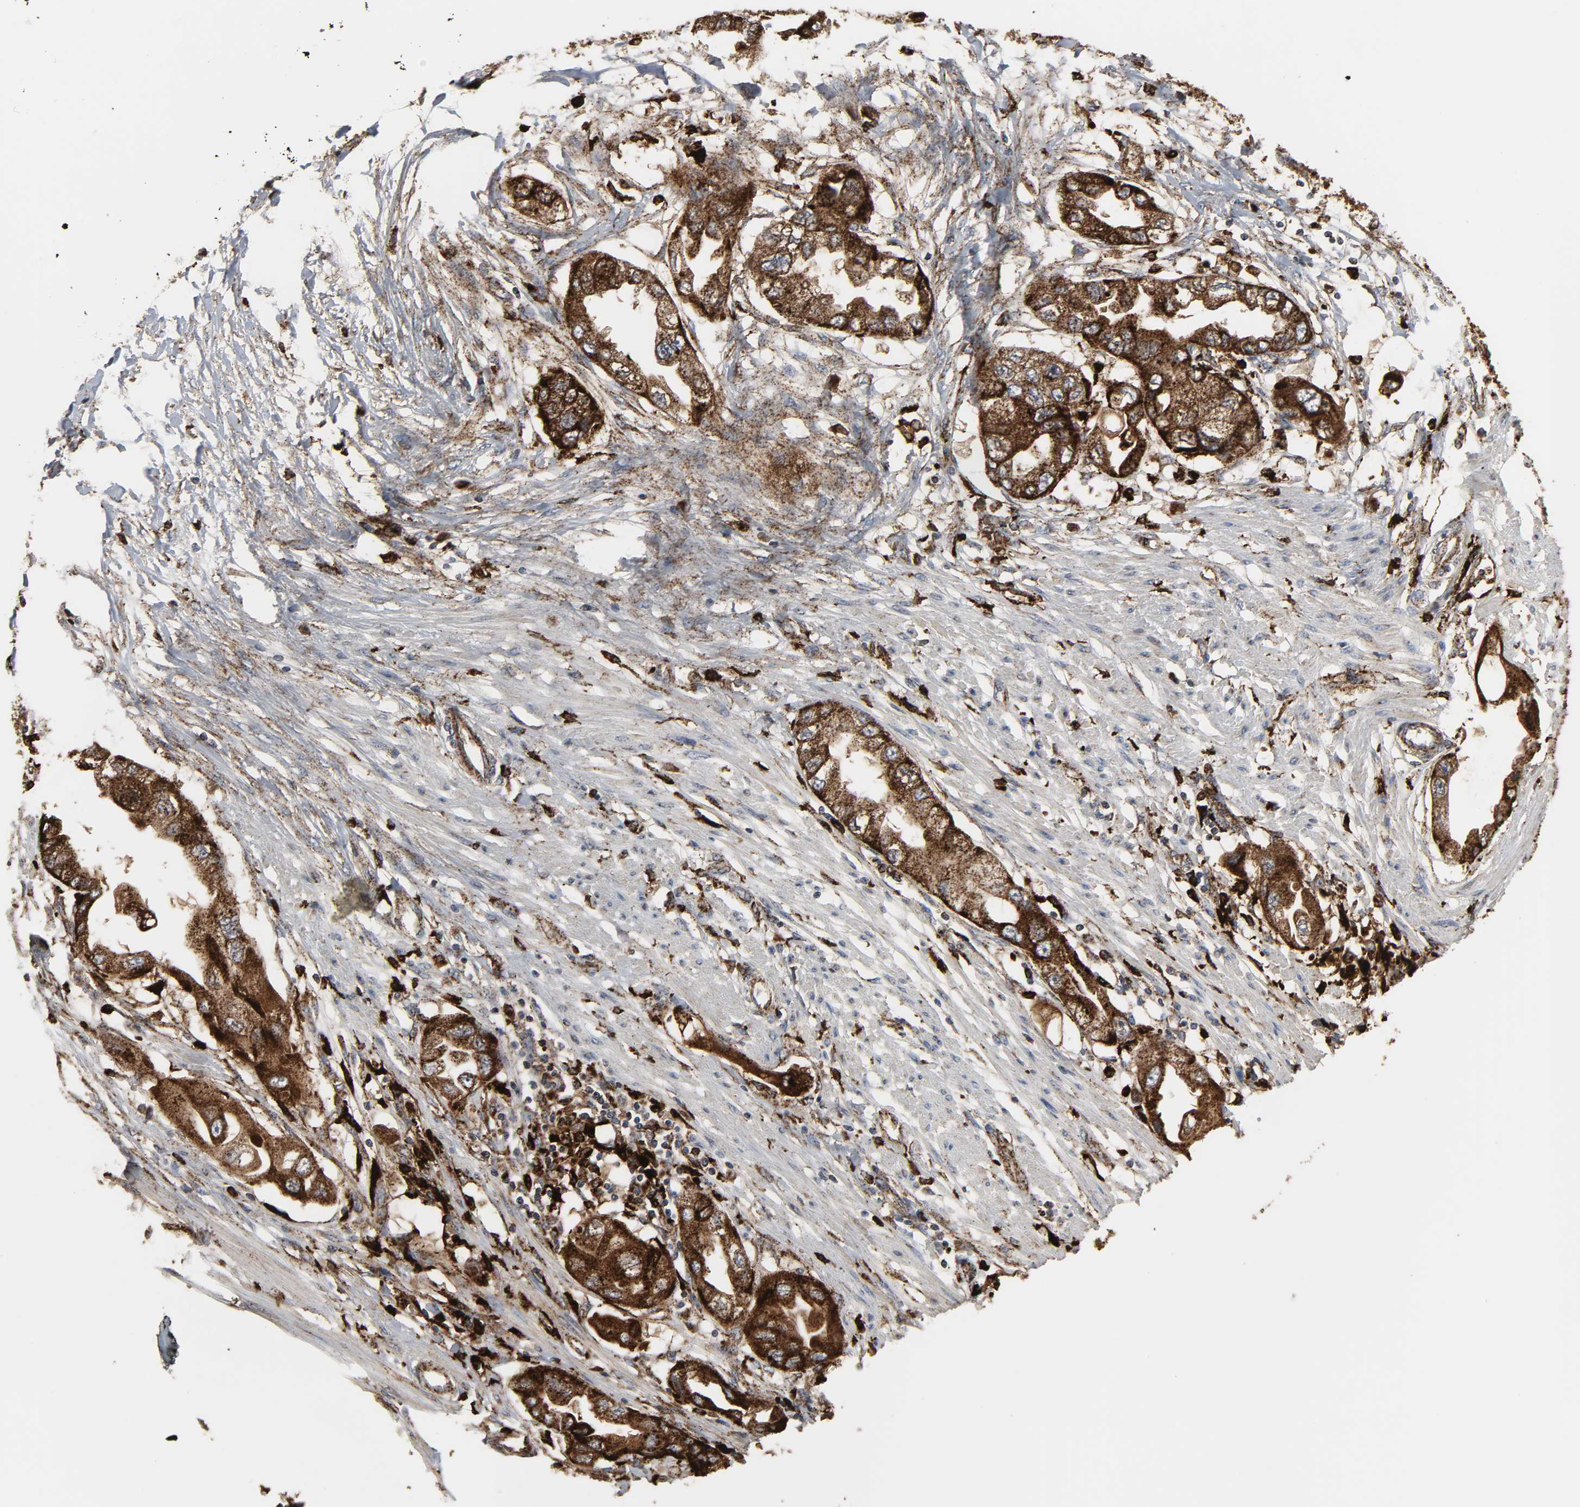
{"staining": {"intensity": "strong", "quantity": ">75%", "location": "cytoplasmic/membranous"}, "tissue": "endometrial cancer", "cell_type": "Tumor cells", "image_type": "cancer", "snomed": [{"axis": "morphology", "description": "Adenocarcinoma, NOS"}, {"axis": "topography", "description": "Endometrium"}], "caption": "Protein expression analysis of human adenocarcinoma (endometrial) reveals strong cytoplasmic/membranous expression in about >75% of tumor cells.", "gene": "PSAP", "patient": {"sex": "female", "age": 67}}